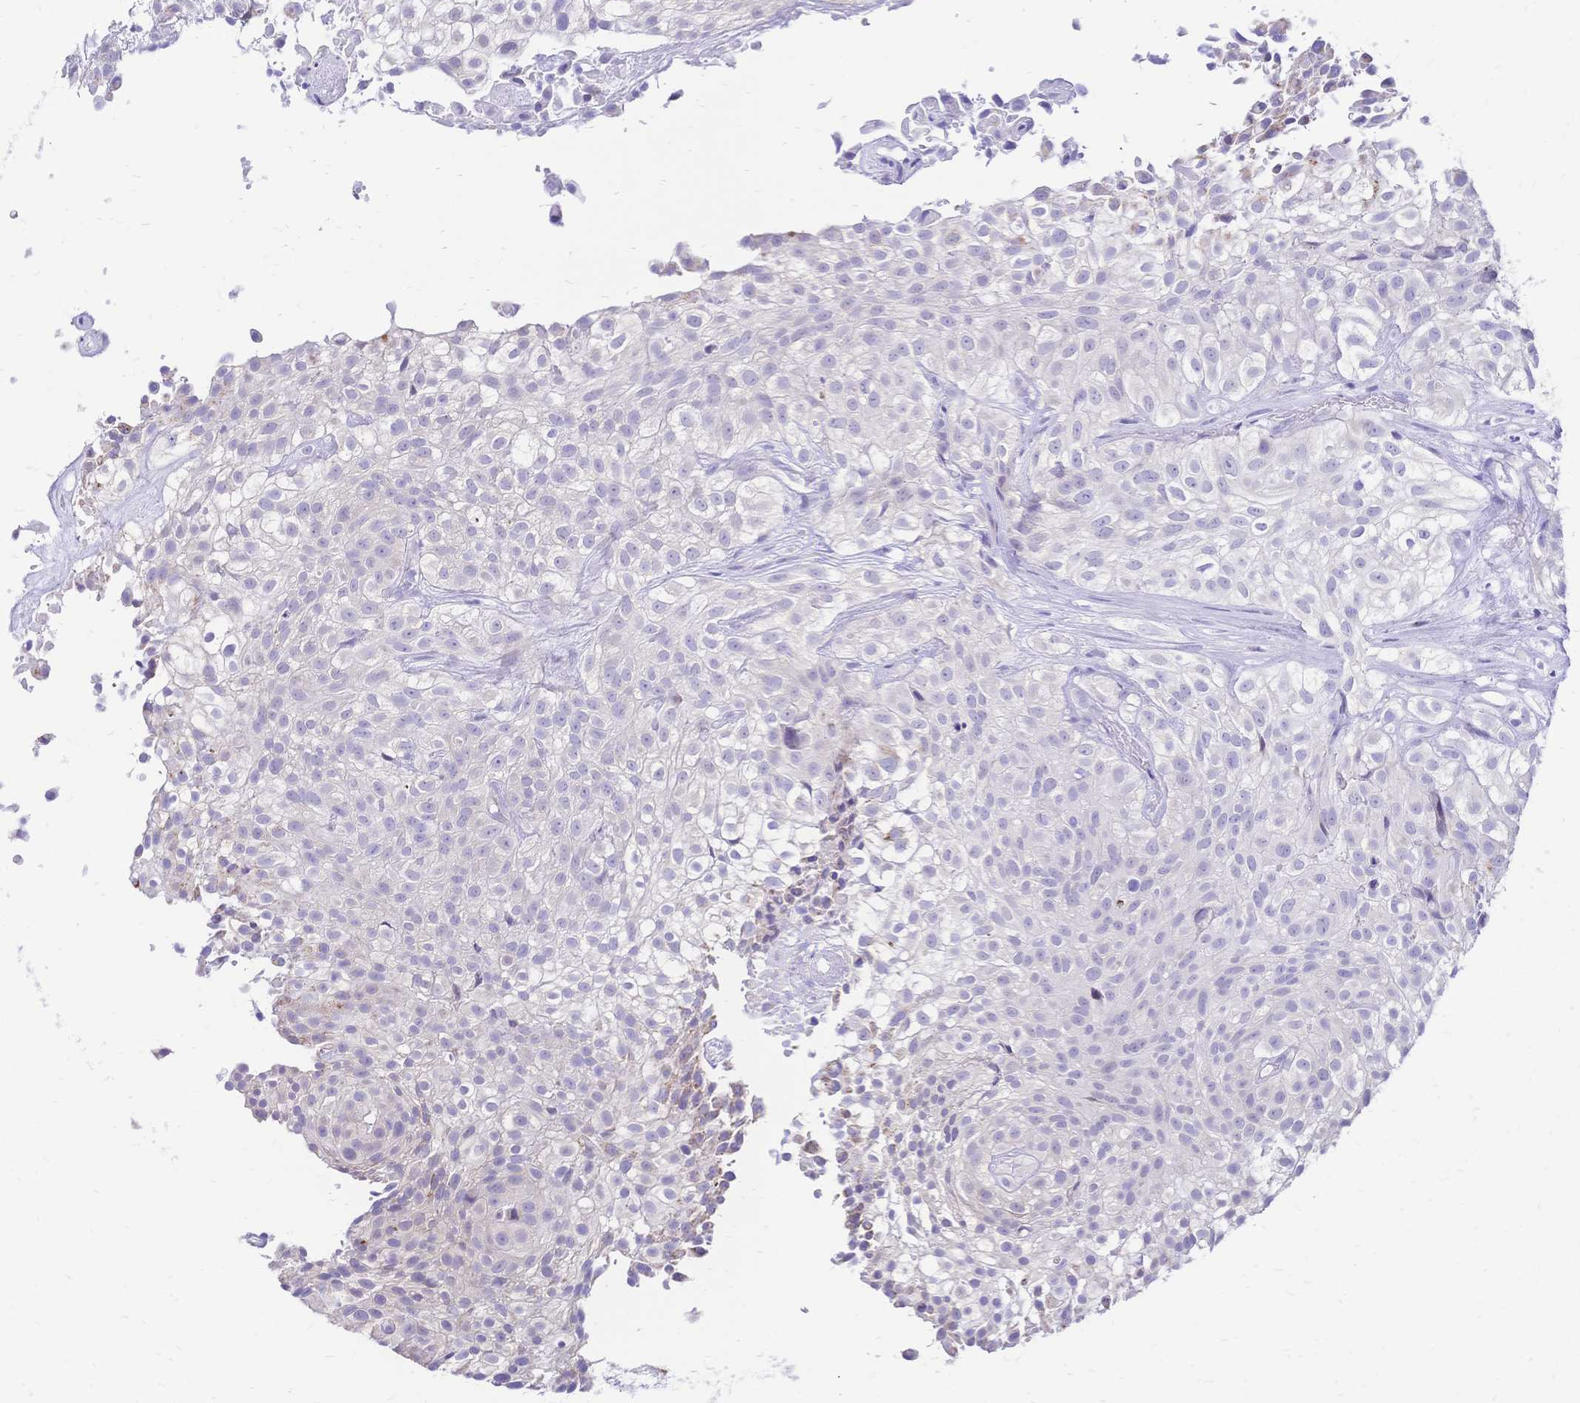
{"staining": {"intensity": "negative", "quantity": "none", "location": "none"}, "tissue": "urothelial cancer", "cell_type": "Tumor cells", "image_type": "cancer", "snomed": [{"axis": "morphology", "description": "Urothelial carcinoma, High grade"}, {"axis": "topography", "description": "Urinary bladder"}], "caption": "Tumor cells show no significant protein staining in urothelial cancer.", "gene": "GRB7", "patient": {"sex": "male", "age": 56}}